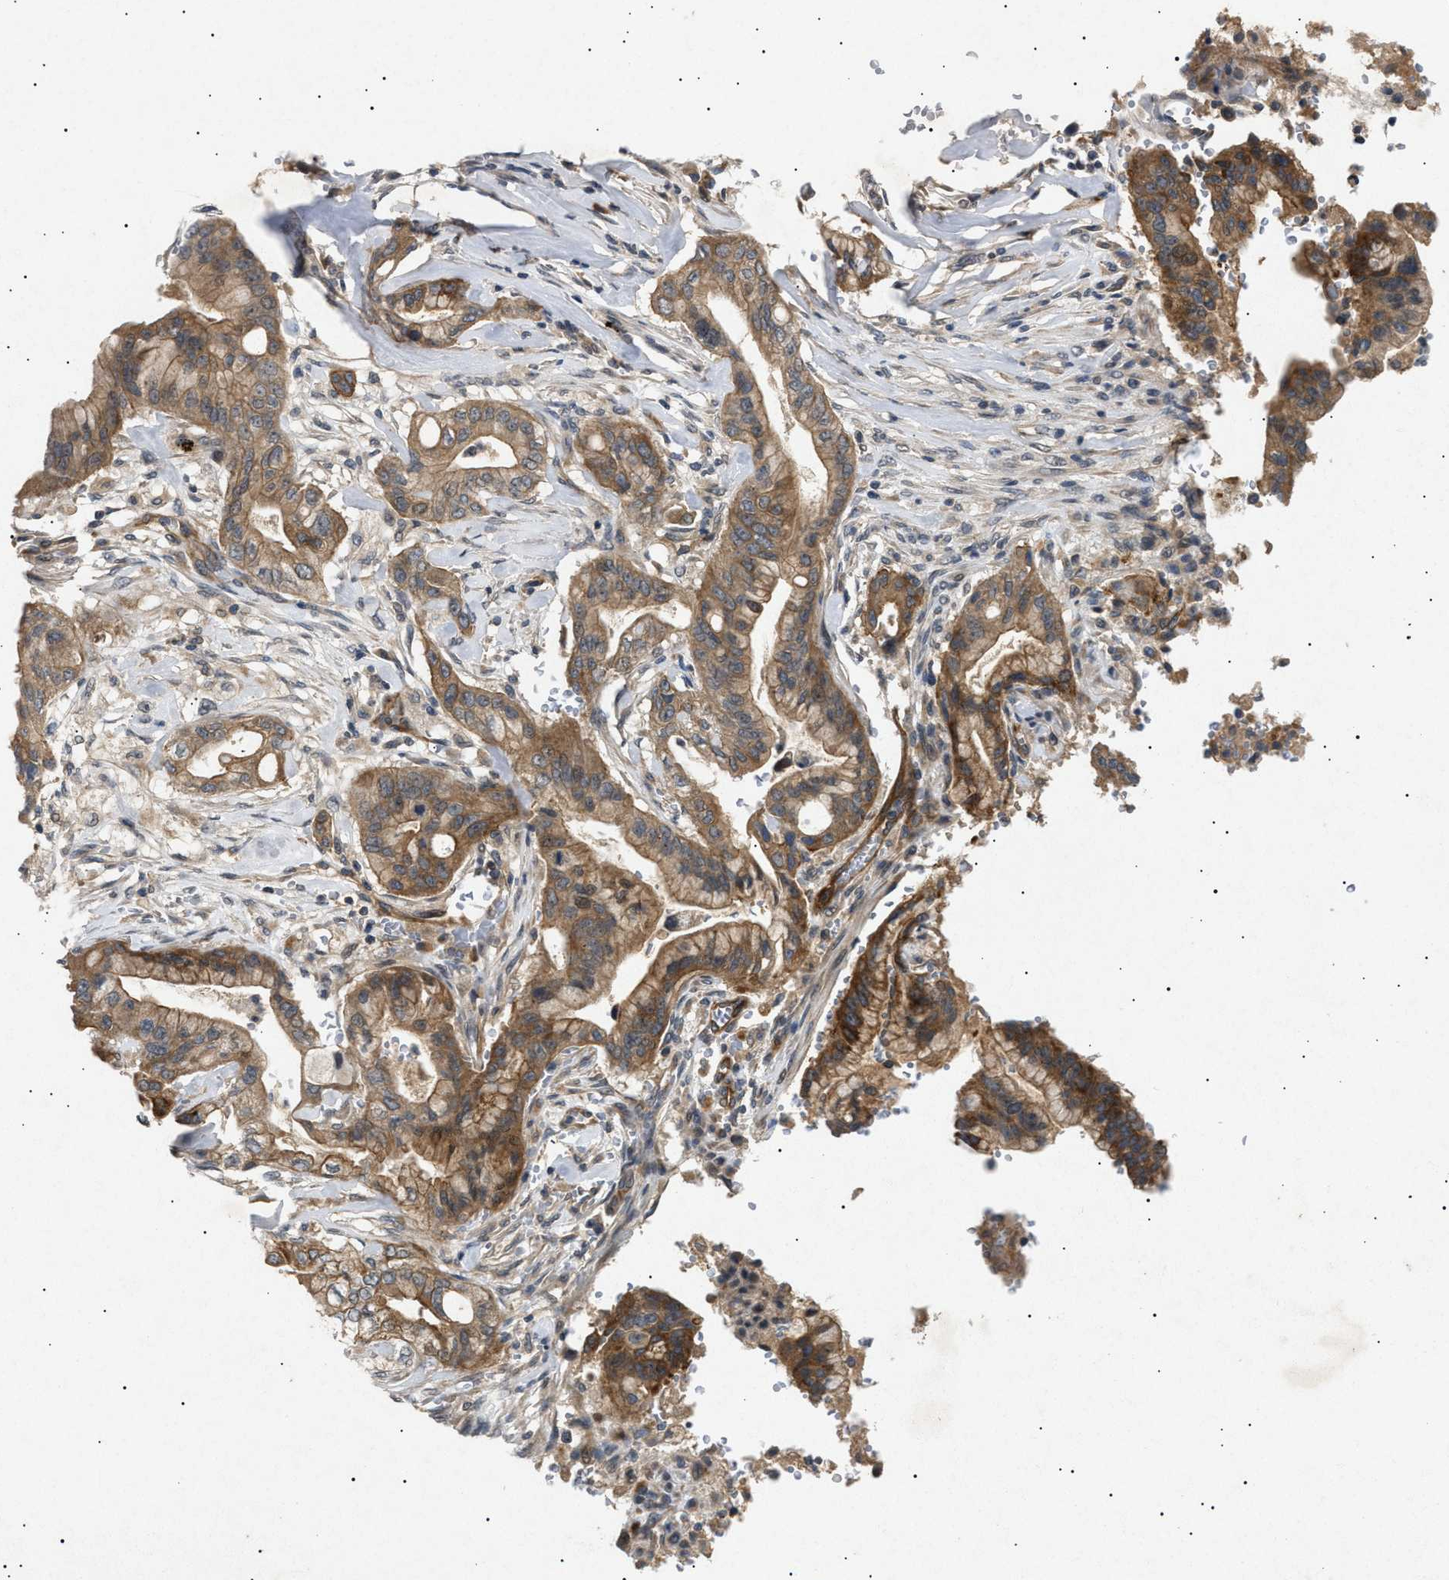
{"staining": {"intensity": "moderate", "quantity": "25%-75%", "location": "cytoplasmic/membranous"}, "tissue": "pancreatic cancer", "cell_type": "Tumor cells", "image_type": "cancer", "snomed": [{"axis": "morphology", "description": "Adenocarcinoma, NOS"}, {"axis": "topography", "description": "Pancreas"}], "caption": "A medium amount of moderate cytoplasmic/membranous expression is seen in approximately 25%-75% of tumor cells in pancreatic cancer (adenocarcinoma) tissue.", "gene": "SIRT5", "patient": {"sex": "female", "age": 73}}